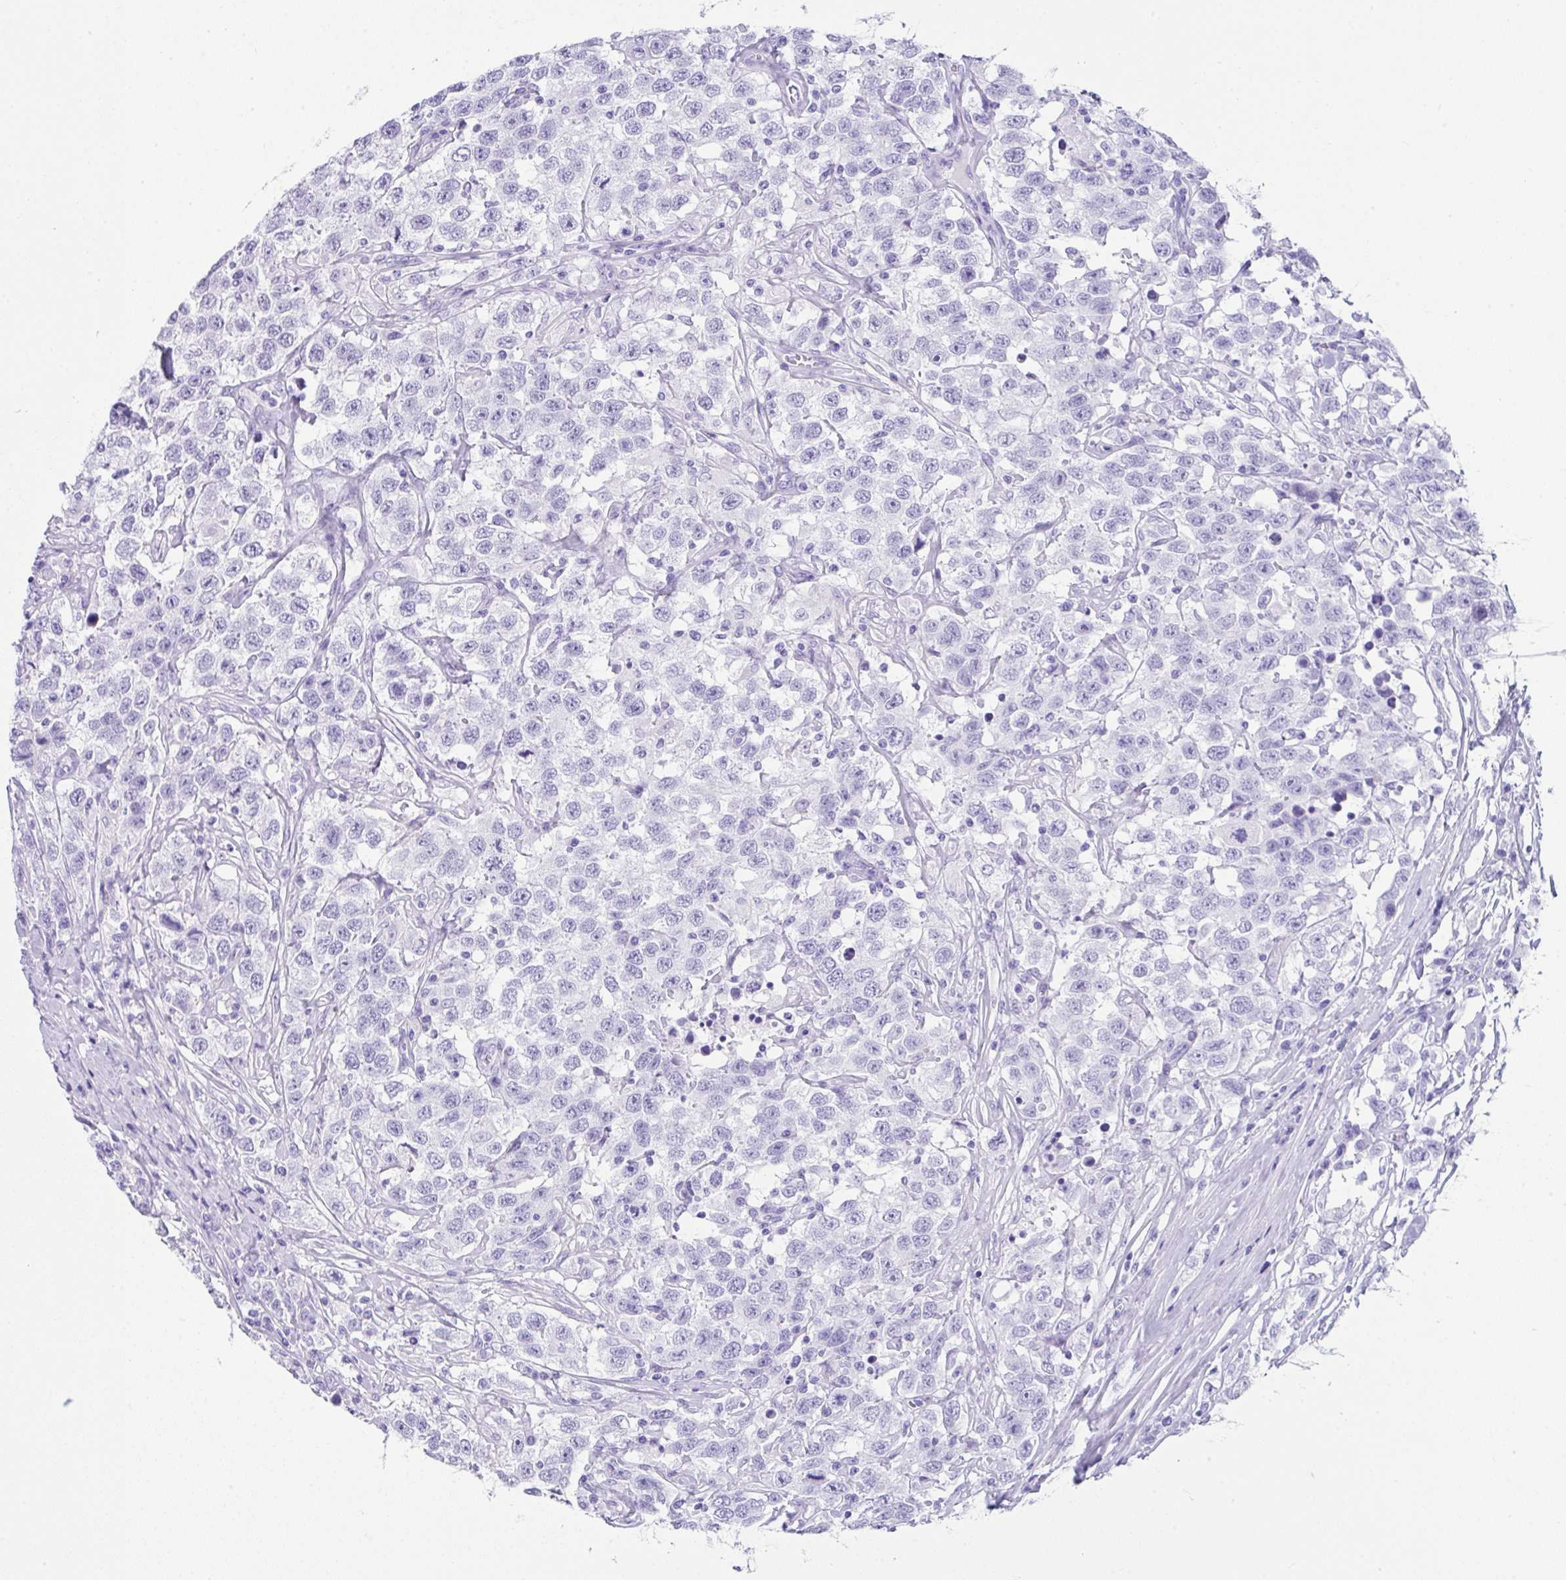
{"staining": {"intensity": "negative", "quantity": "none", "location": "none"}, "tissue": "testis cancer", "cell_type": "Tumor cells", "image_type": "cancer", "snomed": [{"axis": "morphology", "description": "Seminoma, NOS"}, {"axis": "topography", "description": "Testis"}], "caption": "This is an IHC image of testis cancer (seminoma). There is no staining in tumor cells.", "gene": "LGALS4", "patient": {"sex": "male", "age": 41}}